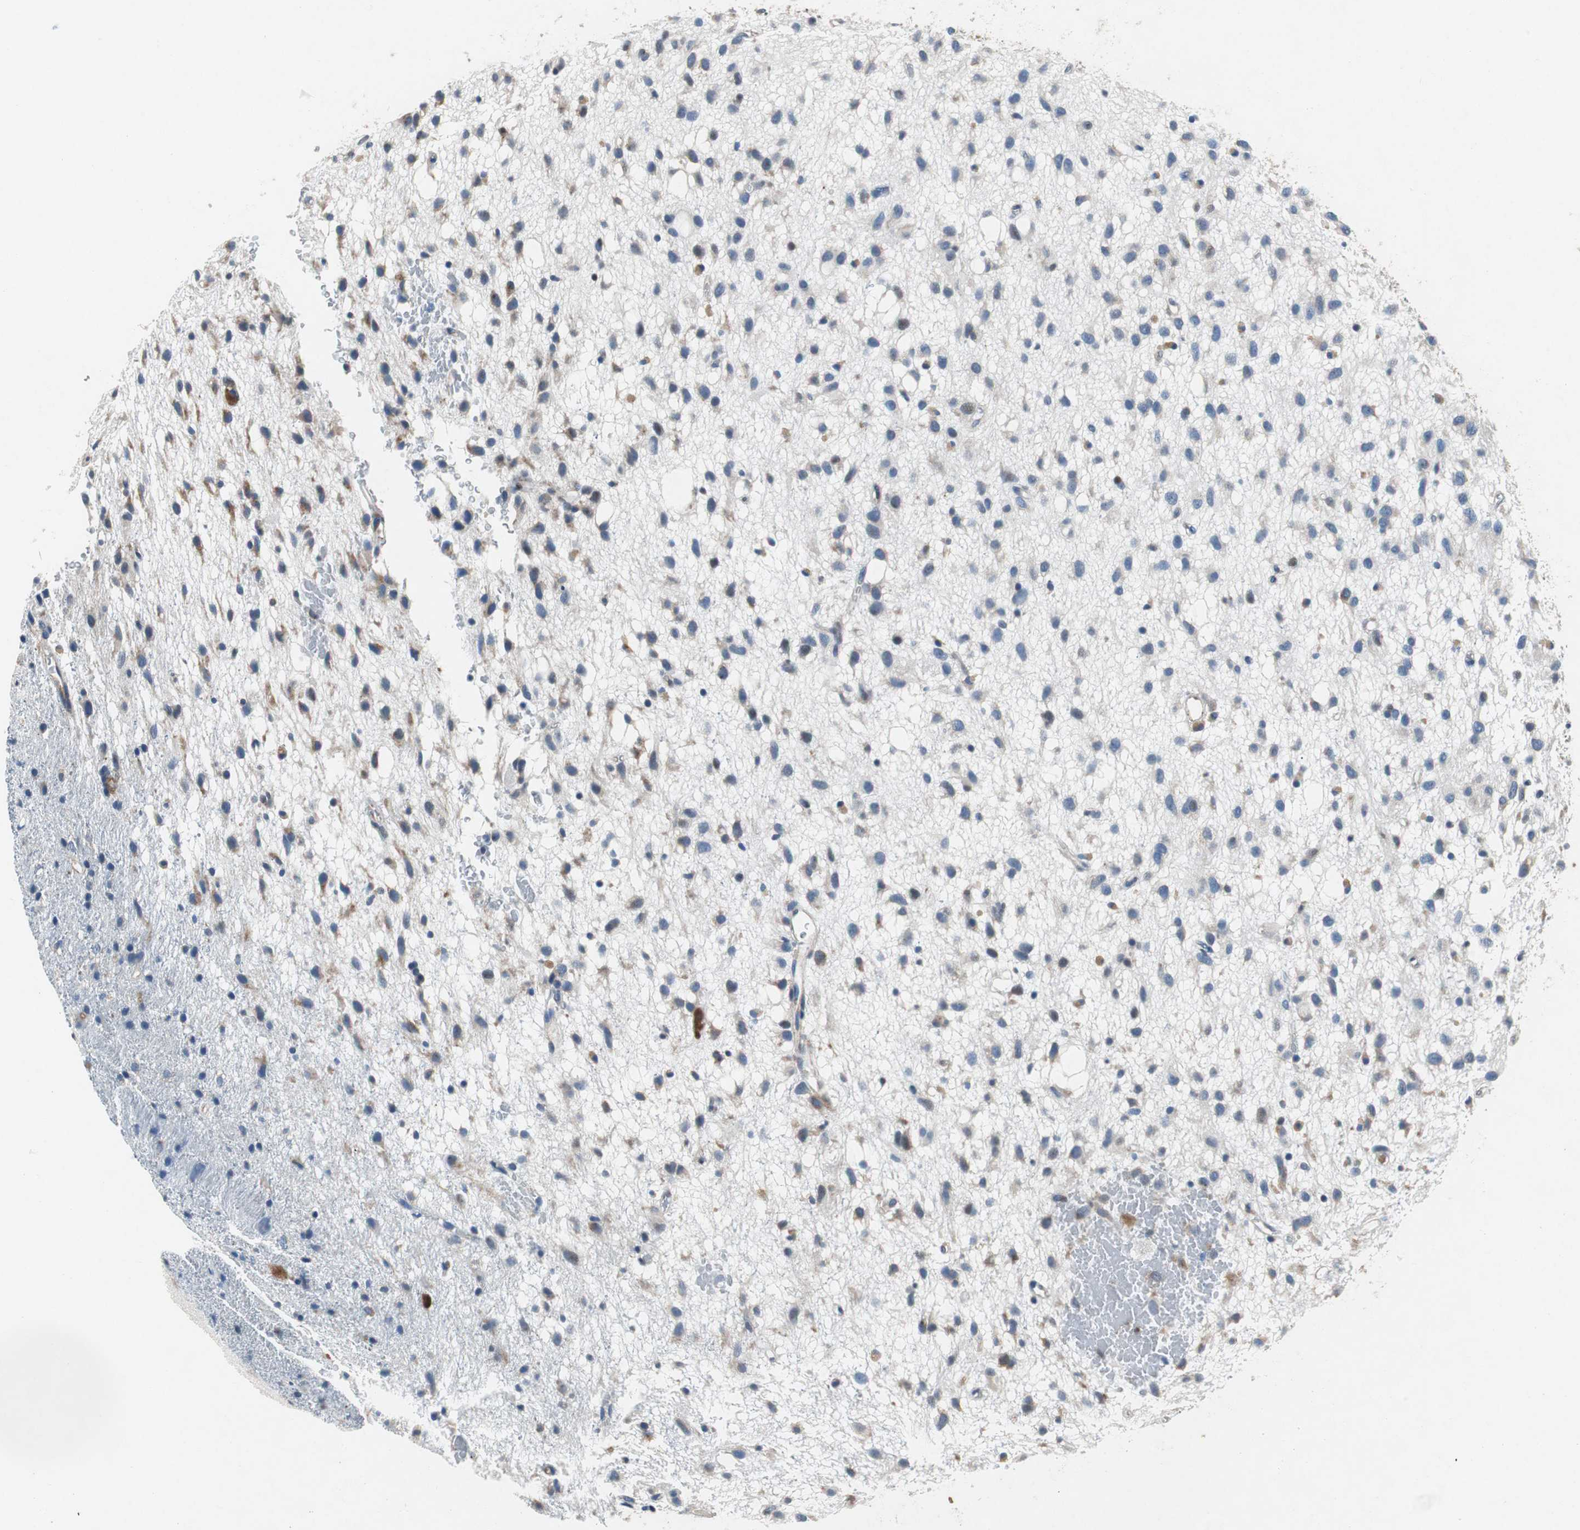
{"staining": {"intensity": "moderate", "quantity": "<25%", "location": "cytoplasmic/membranous"}, "tissue": "glioma", "cell_type": "Tumor cells", "image_type": "cancer", "snomed": [{"axis": "morphology", "description": "Glioma, malignant, Low grade"}, {"axis": "topography", "description": "Brain"}], "caption": "Protein staining of glioma tissue reveals moderate cytoplasmic/membranous positivity in about <25% of tumor cells. (IHC, brightfield microscopy, high magnification).", "gene": "RPL35", "patient": {"sex": "male", "age": 77}}